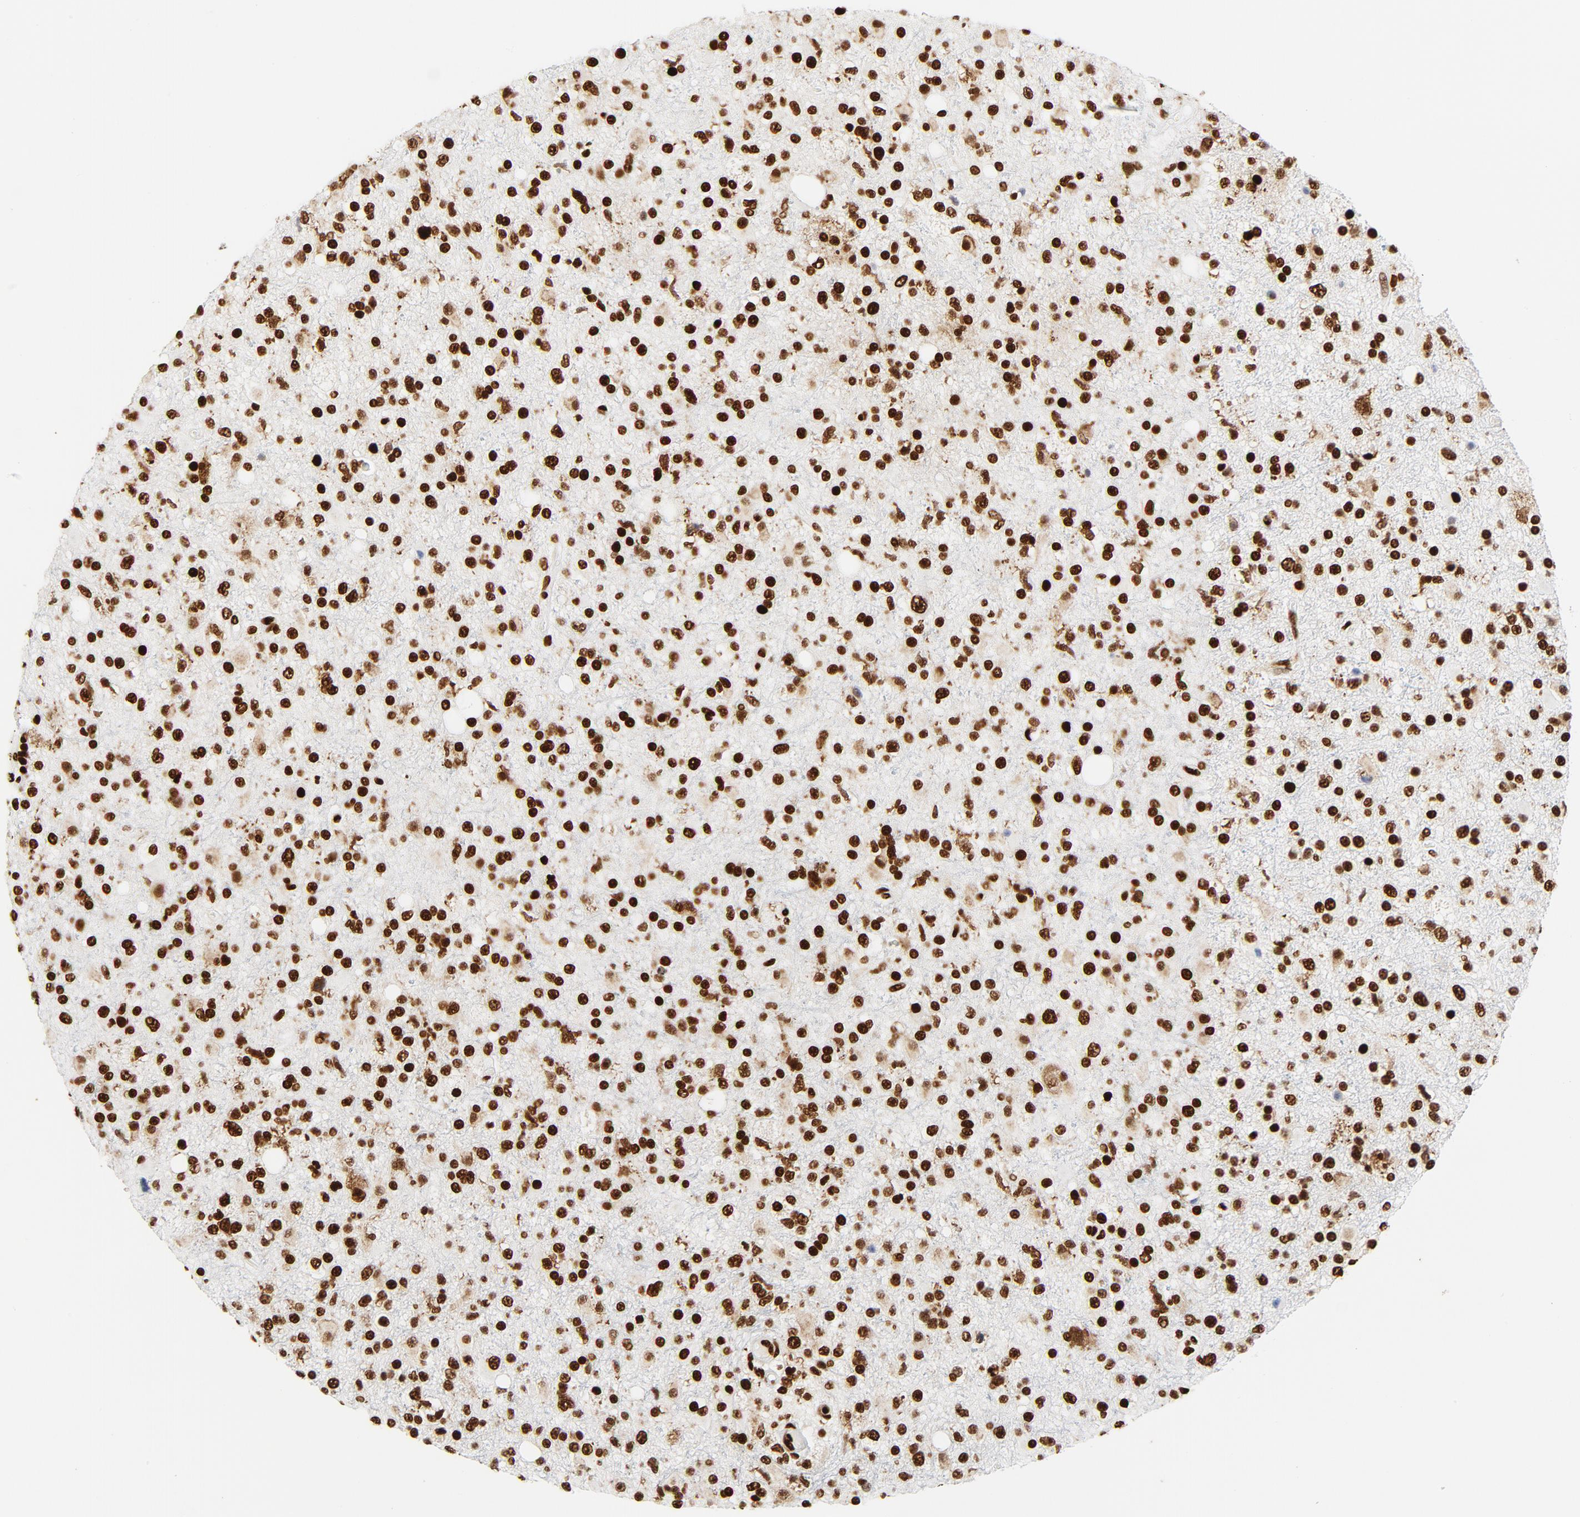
{"staining": {"intensity": "strong", "quantity": ">75%", "location": "nuclear"}, "tissue": "glioma", "cell_type": "Tumor cells", "image_type": "cancer", "snomed": [{"axis": "morphology", "description": "Glioma, malignant, High grade"}, {"axis": "topography", "description": "Brain"}], "caption": "DAB (3,3'-diaminobenzidine) immunohistochemical staining of high-grade glioma (malignant) shows strong nuclear protein positivity in approximately >75% of tumor cells.", "gene": "XRCC6", "patient": {"sex": "male", "age": 33}}